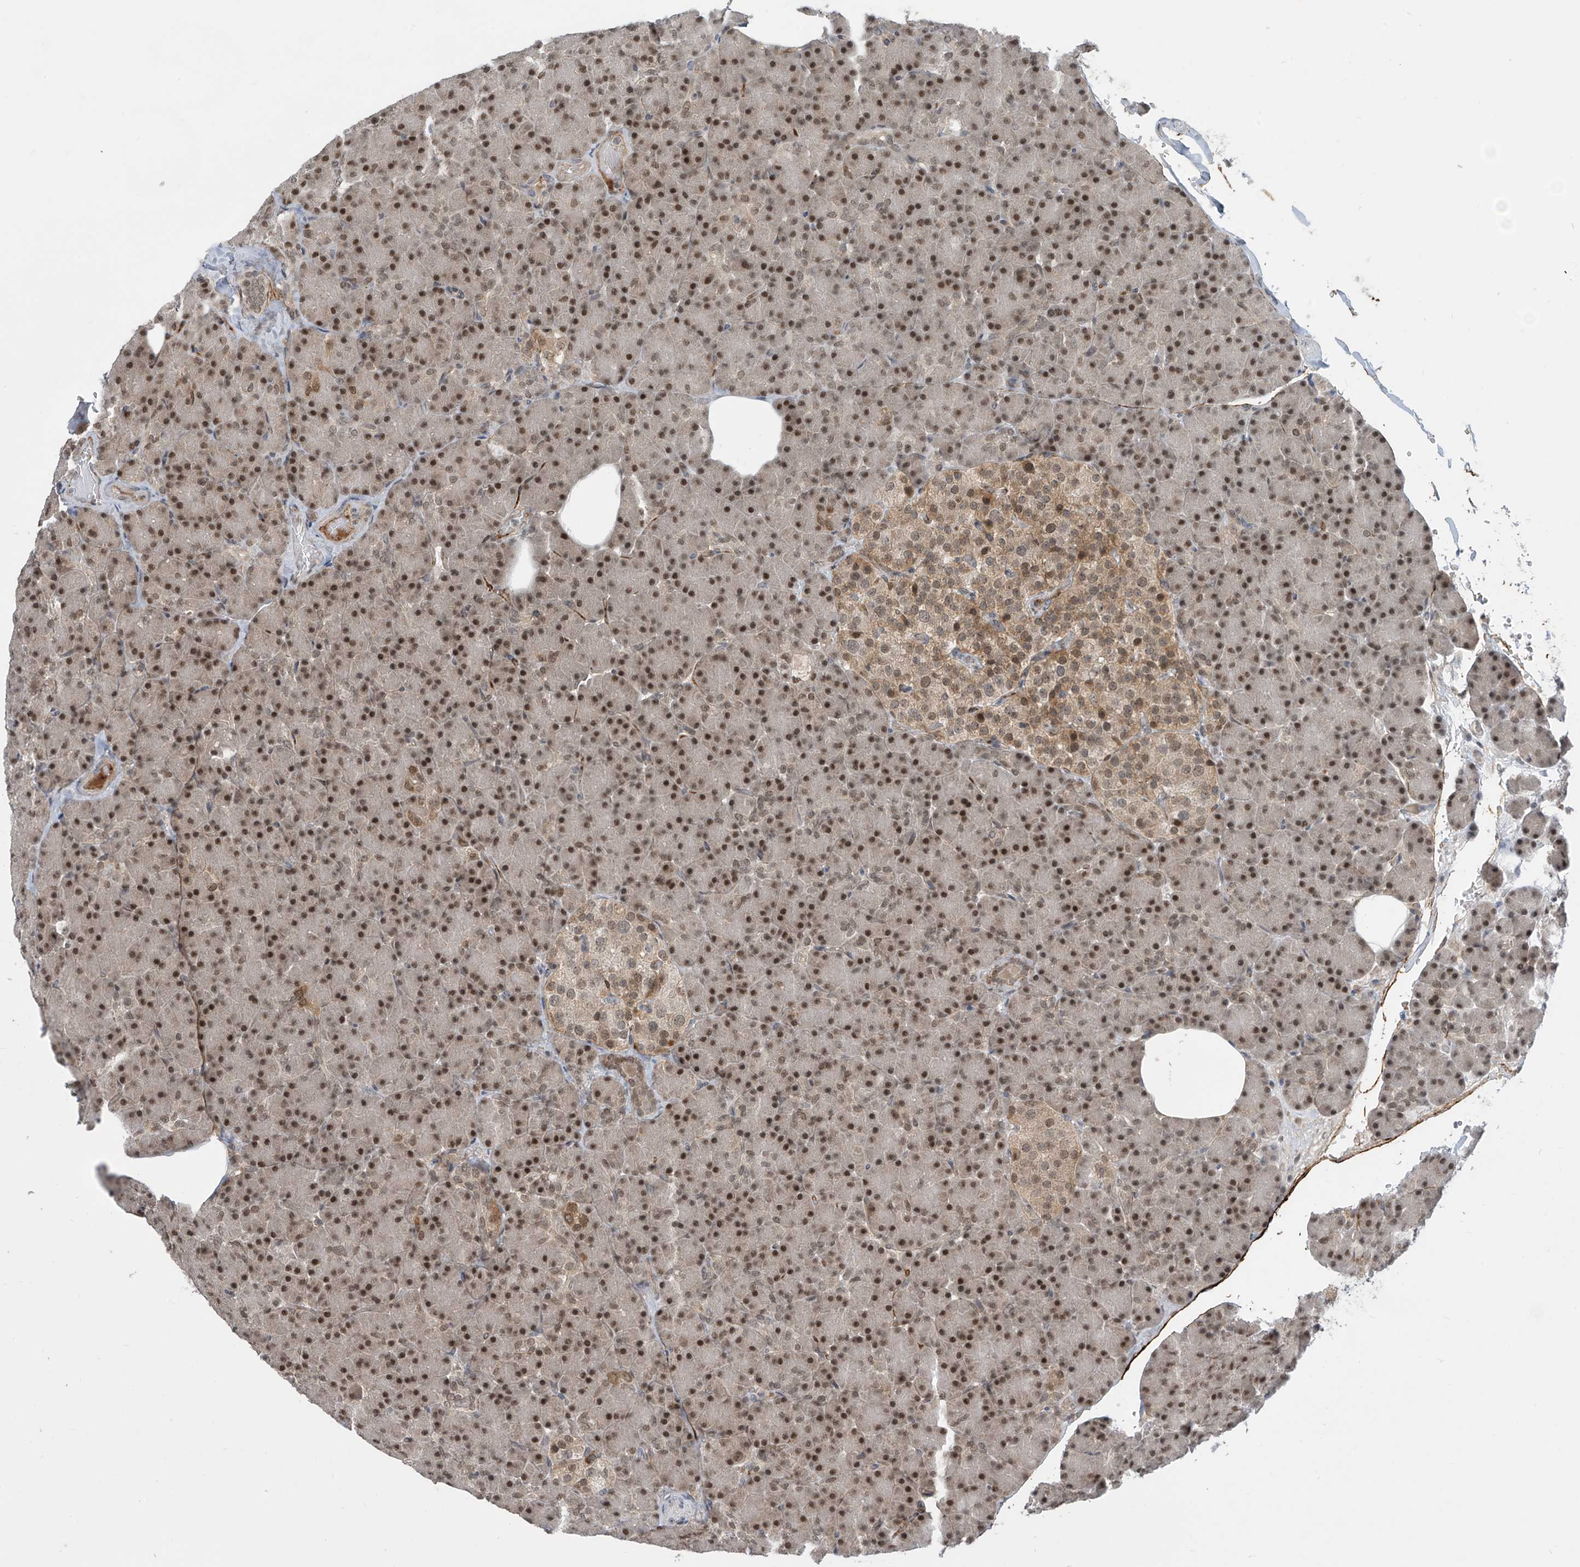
{"staining": {"intensity": "strong", "quantity": ">75%", "location": "nuclear"}, "tissue": "pancreas", "cell_type": "Exocrine glandular cells", "image_type": "normal", "snomed": [{"axis": "morphology", "description": "Normal tissue, NOS"}, {"axis": "topography", "description": "Pancreas"}], "caption": "This is a photomicrograph of IHC staining of unremarkable pancreas, which shows strong positivity in the nuclear of exocrine glandular cells.", "gene": "LAGE3", "patient": {"sex": "female", "age": 43}}